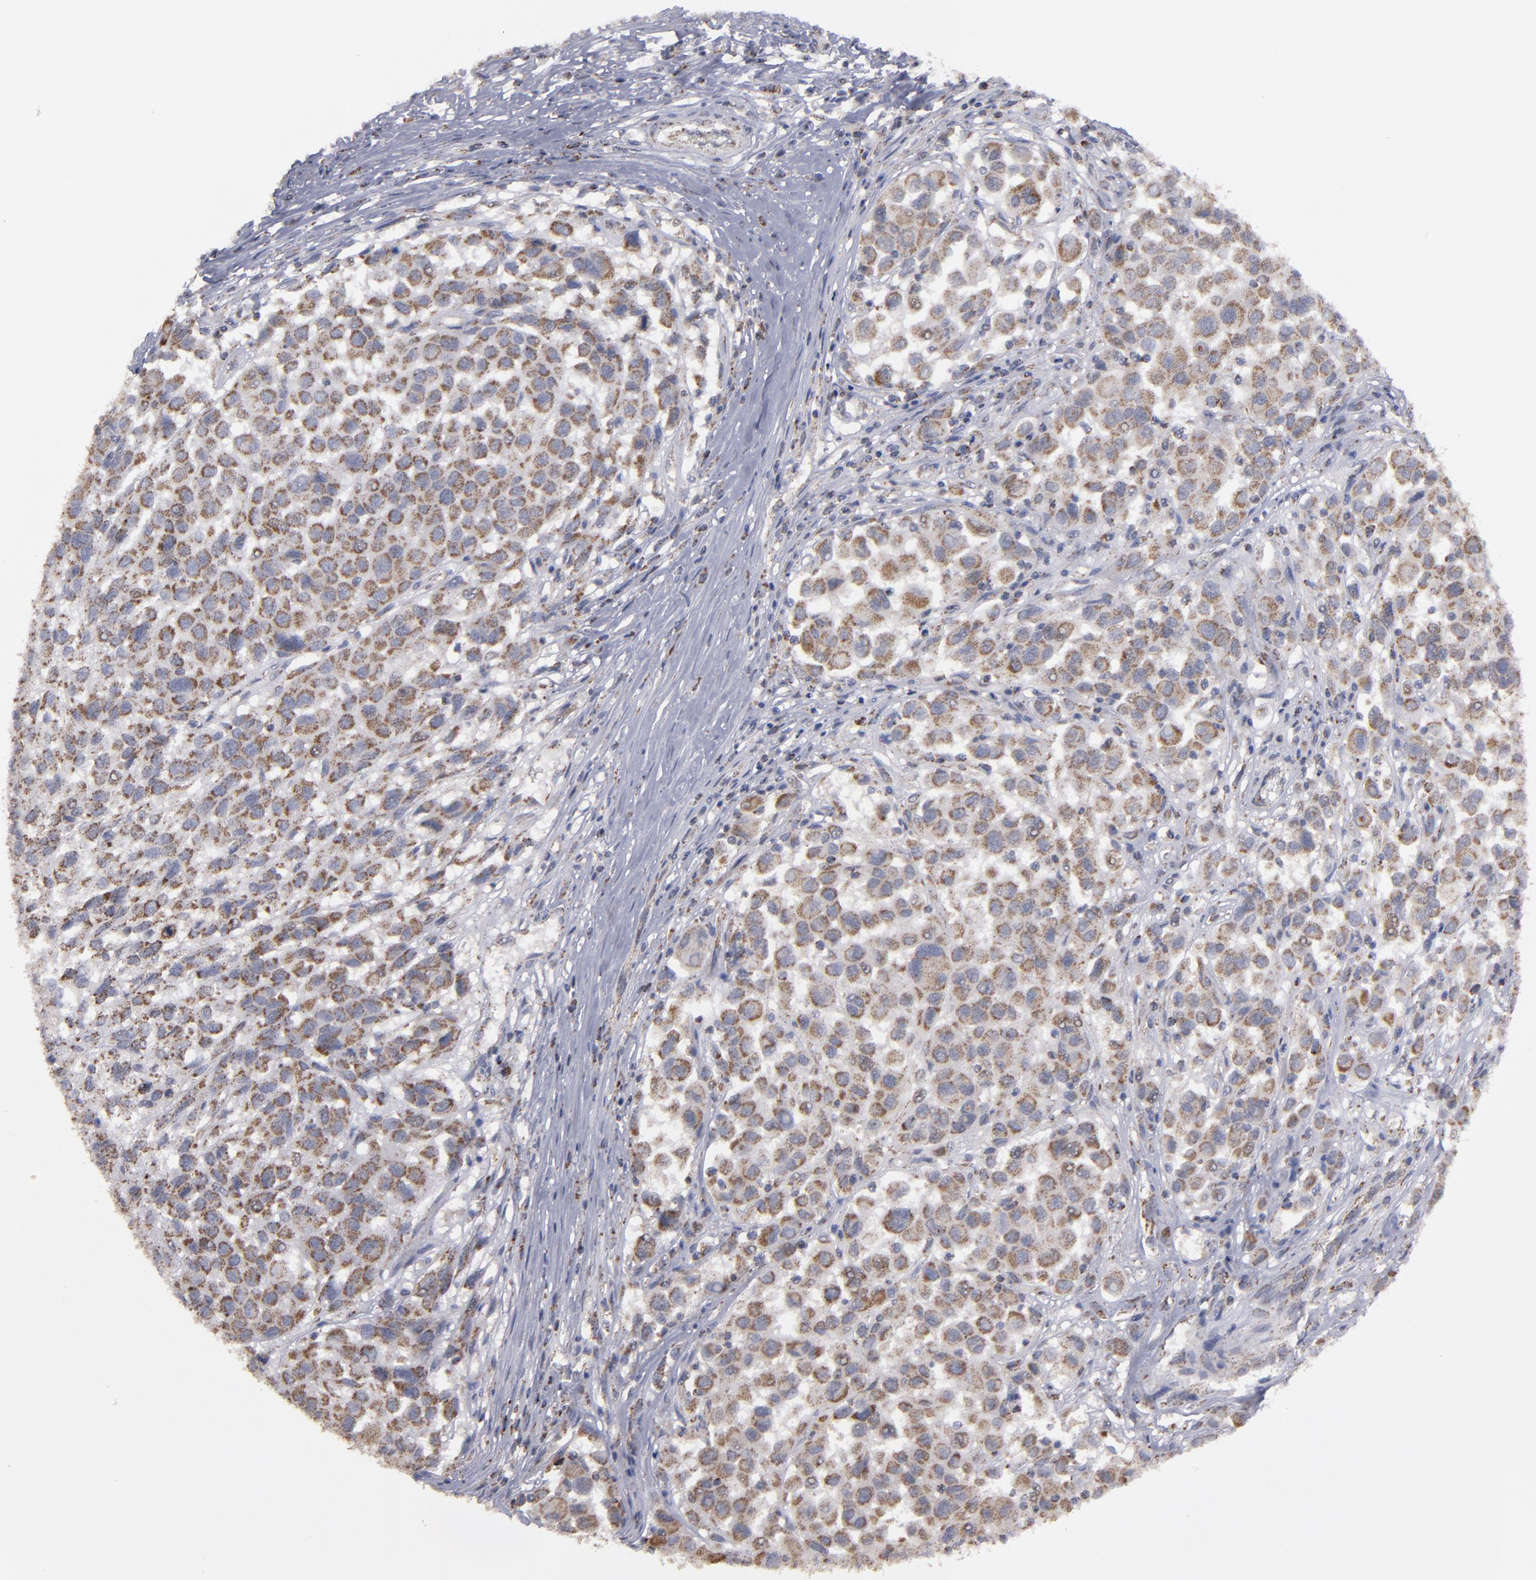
{"staining": {"intensity": "moderate", "quantity": ">75%", "location": "cytoplasmic/membranous"}, "tissue": "melanoma", "cell_type": "Tumor cells", "image_type": "cancer", "snomed": [{"axis": "morphology", "description": "Malignant melanoma, Metastatic site"}, {"axis": "topography", "description": "Lymph node"}], "caption": "The image exhibits staining of malignant melanoma (metastatic site), revealing moderate cytoplasmic/membranous protein expression (brown color) within tumor cells.", "gene": "MYOM2", "patient": {"sex": "male", "age": 61}}